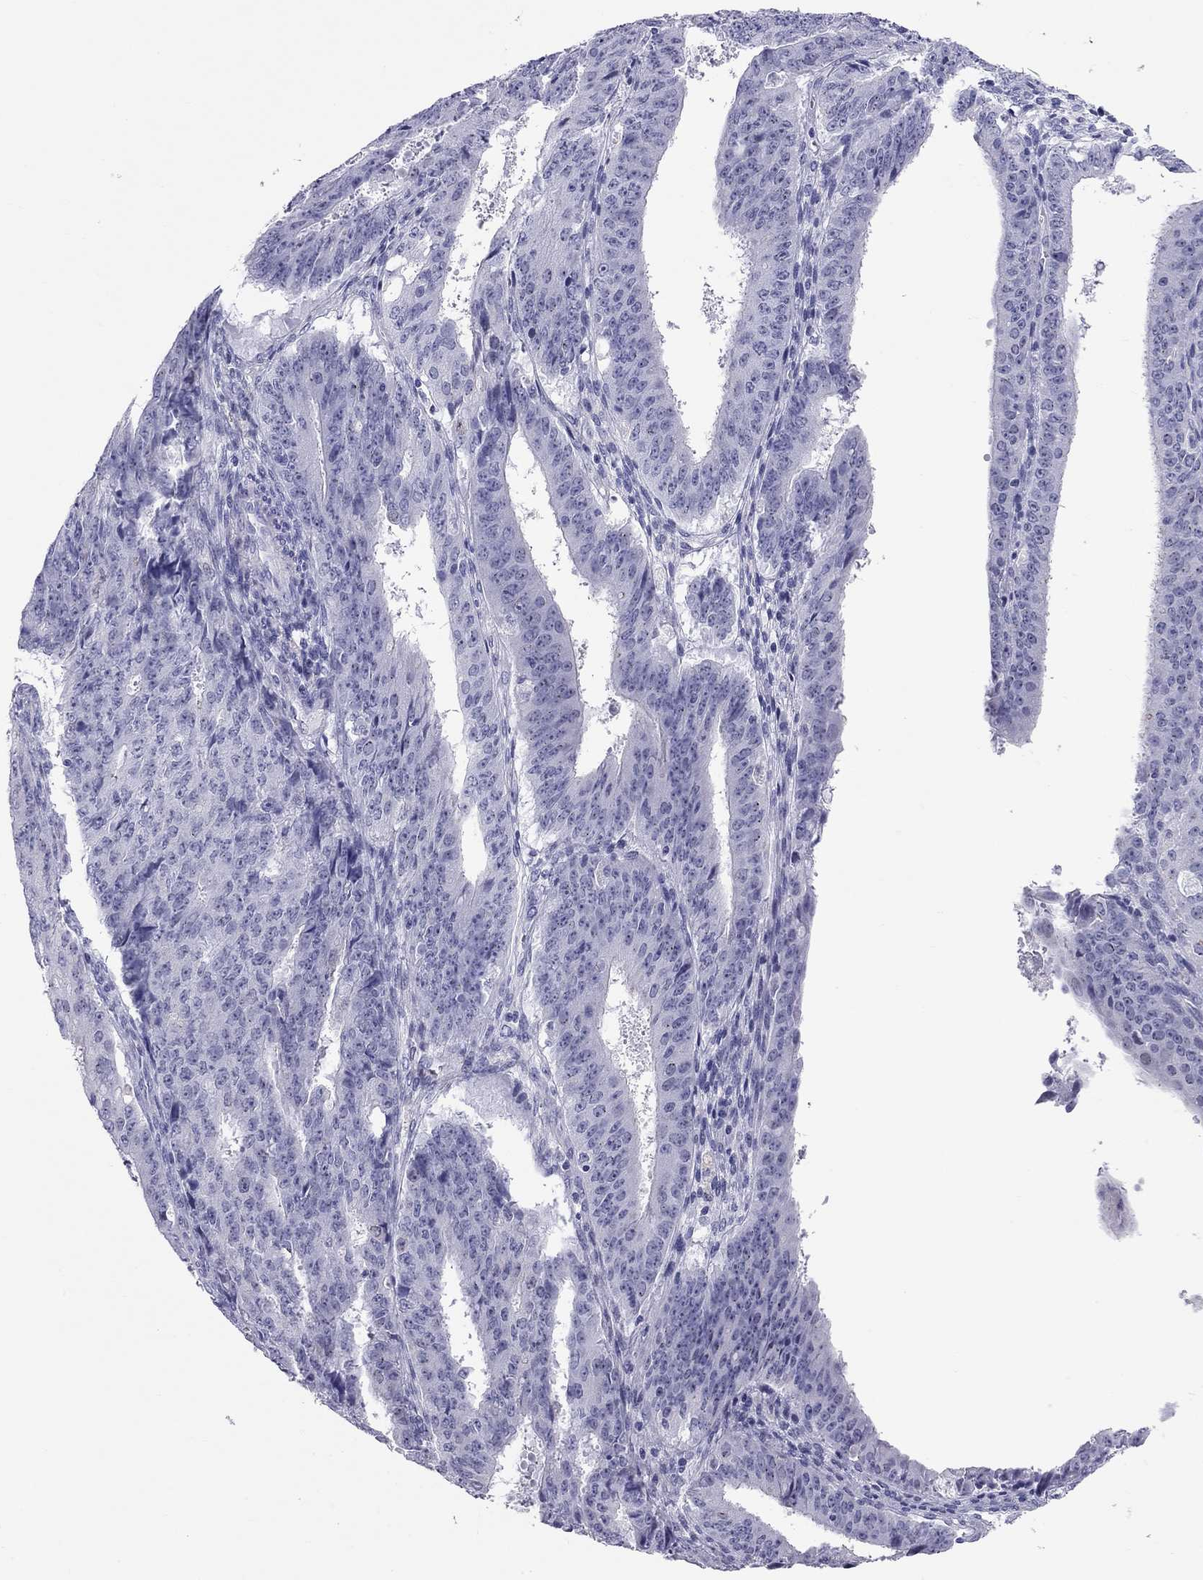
{"staining": {"intensity": "negative", "quantity": "none", "location": "none"}, "tissue": "ovarian cancer", "cell_type": "Tumor cells", "image_type": "cancer", "snomed": [{"axis": "morphology", "description": "Carcinoma, endometroid"}, {"axis": "topography", "description": "Ovary"}], "caption": "Immunohistochemistry (IHC) of ovarian cancer (endometroid carcinoma) reveals no staining in tumor cells.", "gene": "FSCN3", "patient": {"sex": "female", "age": 42}}